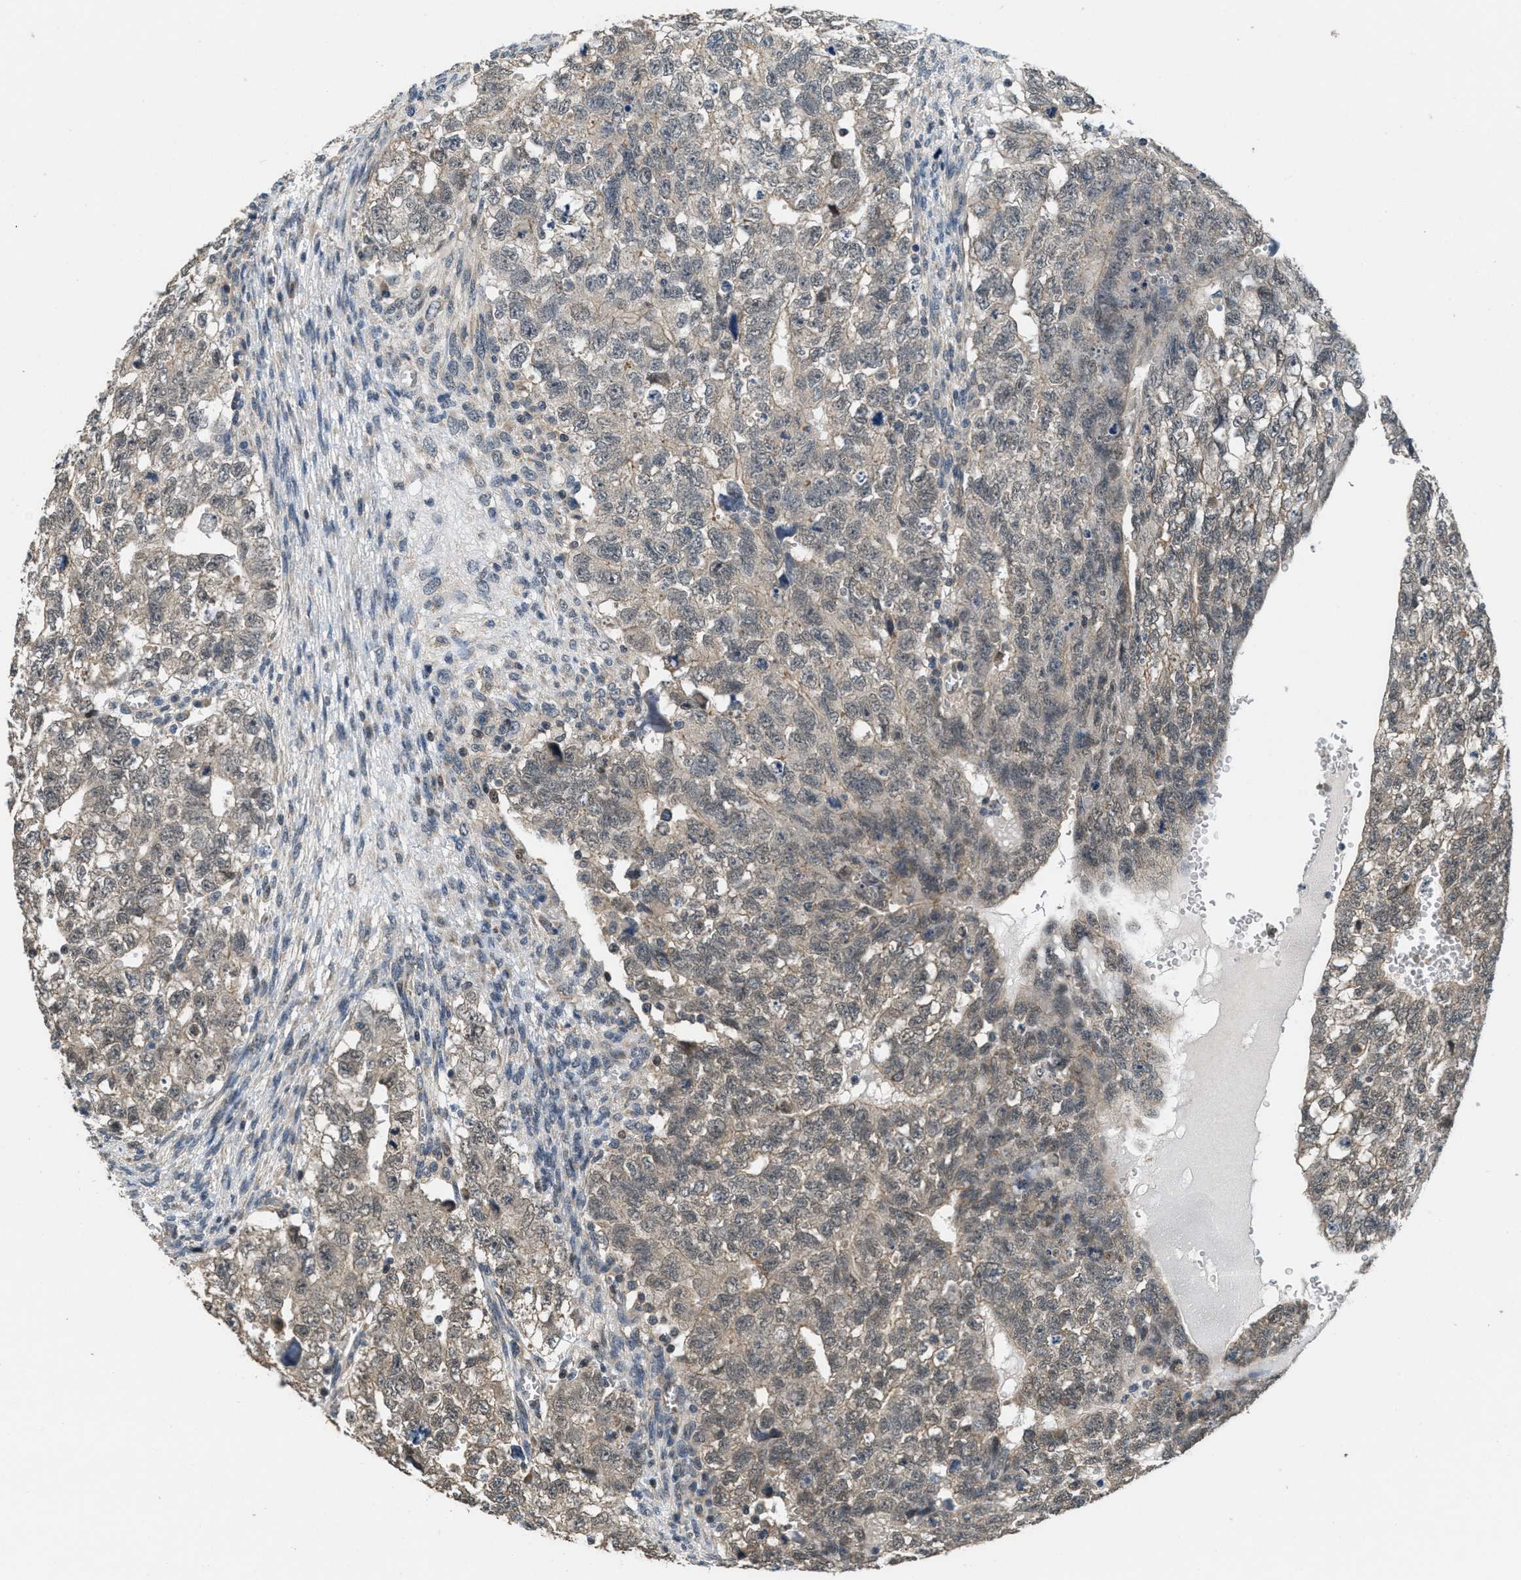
{"staining": {"intensity": "weak", "quantity": "<25%", "location": "cytoplasmic/membranous,nuclear"}, "tissue": "testis cancer", "cell_type": "Tumor cells", "image_type": "cancer", "snomed": [{"axis": "morphology", "description": "Seminoma, NOS"}, {"axis": "morphology", "description": "Carcinoma, Embryonal, NOS"}, {"axis": "topography", "description": "Testis"}], "caption": "A photomicrograph of seminoma (testis) stained for a protein displays no brown staining in tumor cells. (Stains: DAB (3,3'-diaminobenzidine) IHC with hematoxylin counter stain, Microscopy: brightfield microscopy at high magnification).", "gene": "NAT1", "patient": {"sex": "male", "age": 38}}